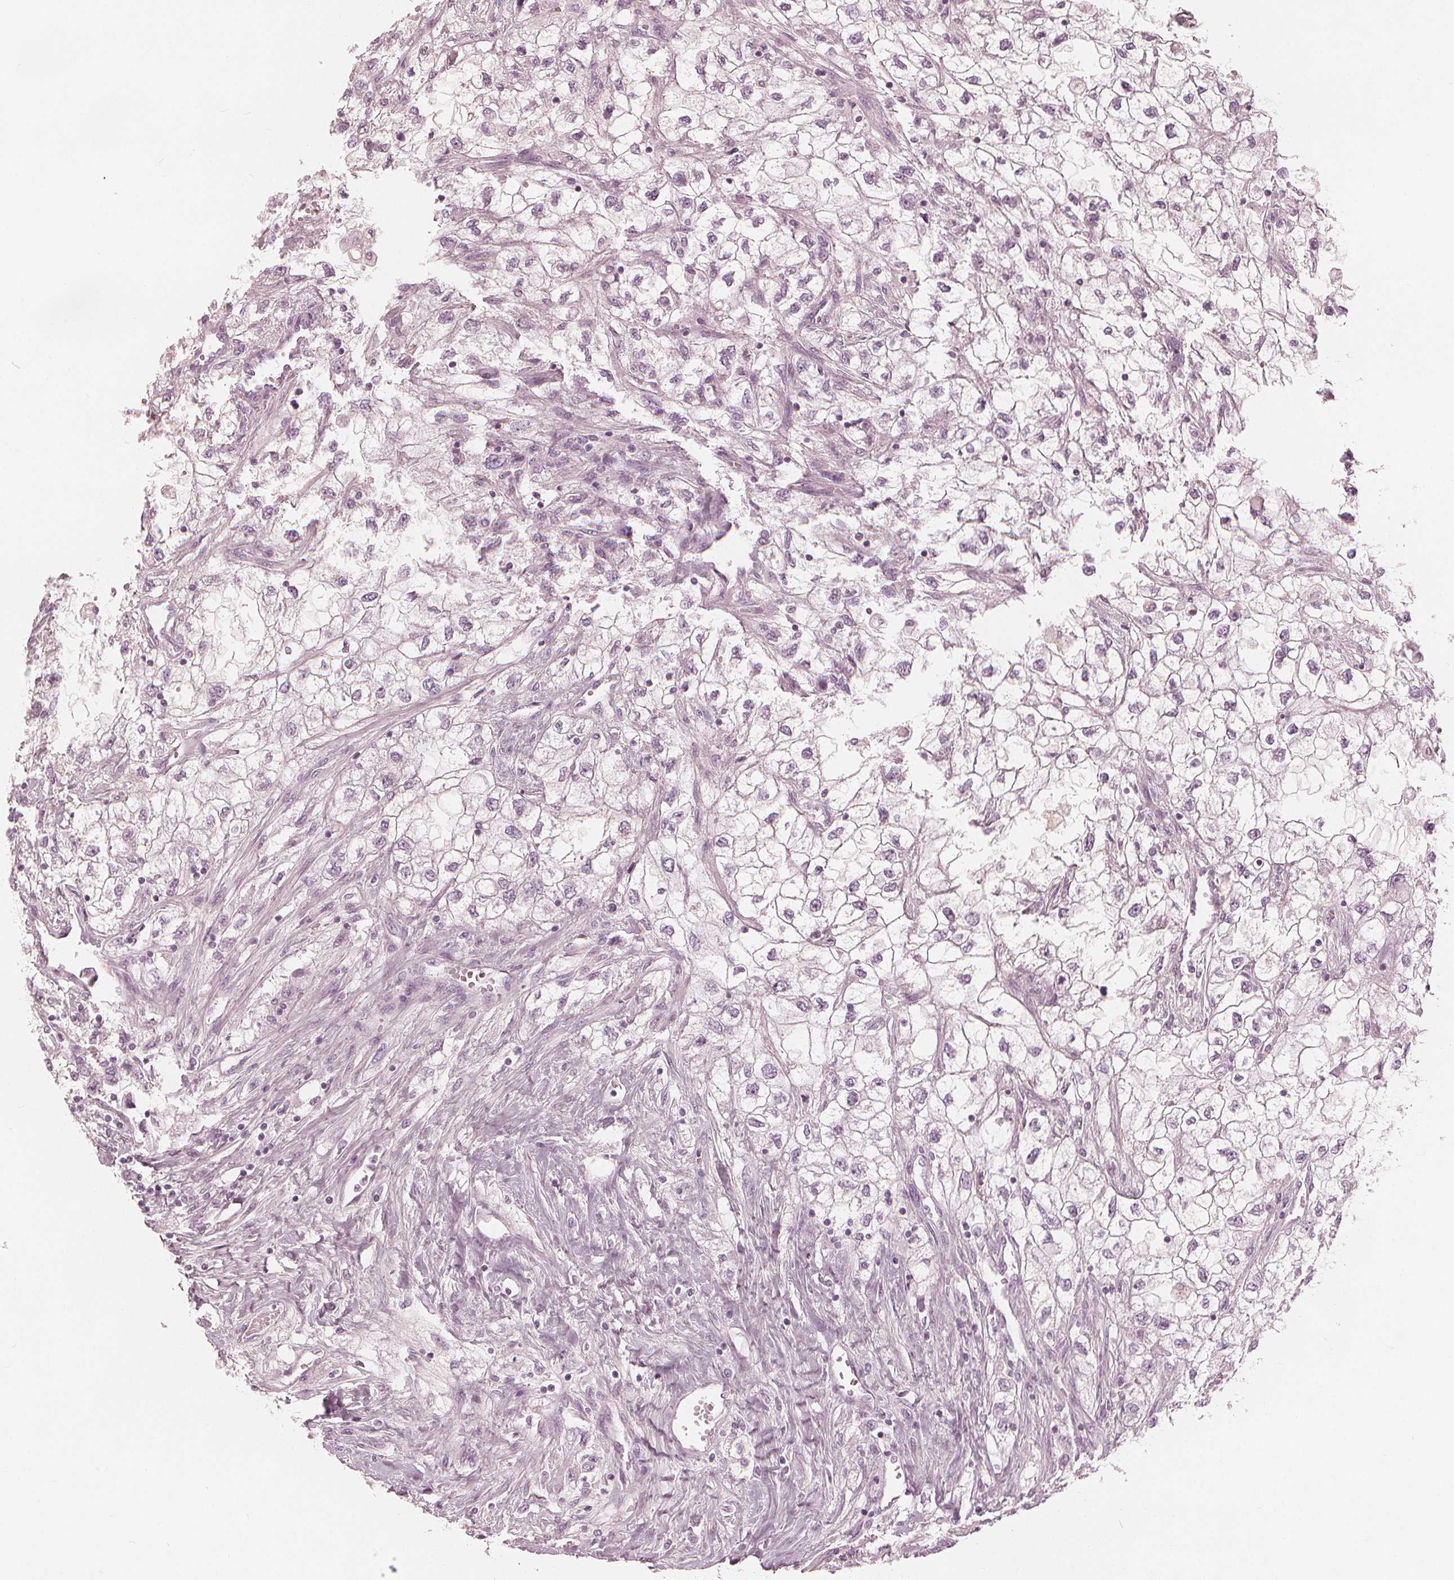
{"staining": {"intensity": "negative", "quantity": "none", "location": "none"}, "tissue": "renal cancer", "cell_type": "Tumor cells", "image_type": "cancer", "snomed": [{"axis": "morphology", "description": "Adenocarcinoma, NOS"}, {"axis": "topography", "description": "Kidney"}], "caption": "Adenocarcinoma (renal) stained for a protein using immunohistochemistry (IHC) shows no staining tumor cells.", "gene": "PAEP", "patient": {"sex": "male", "age": 59}}